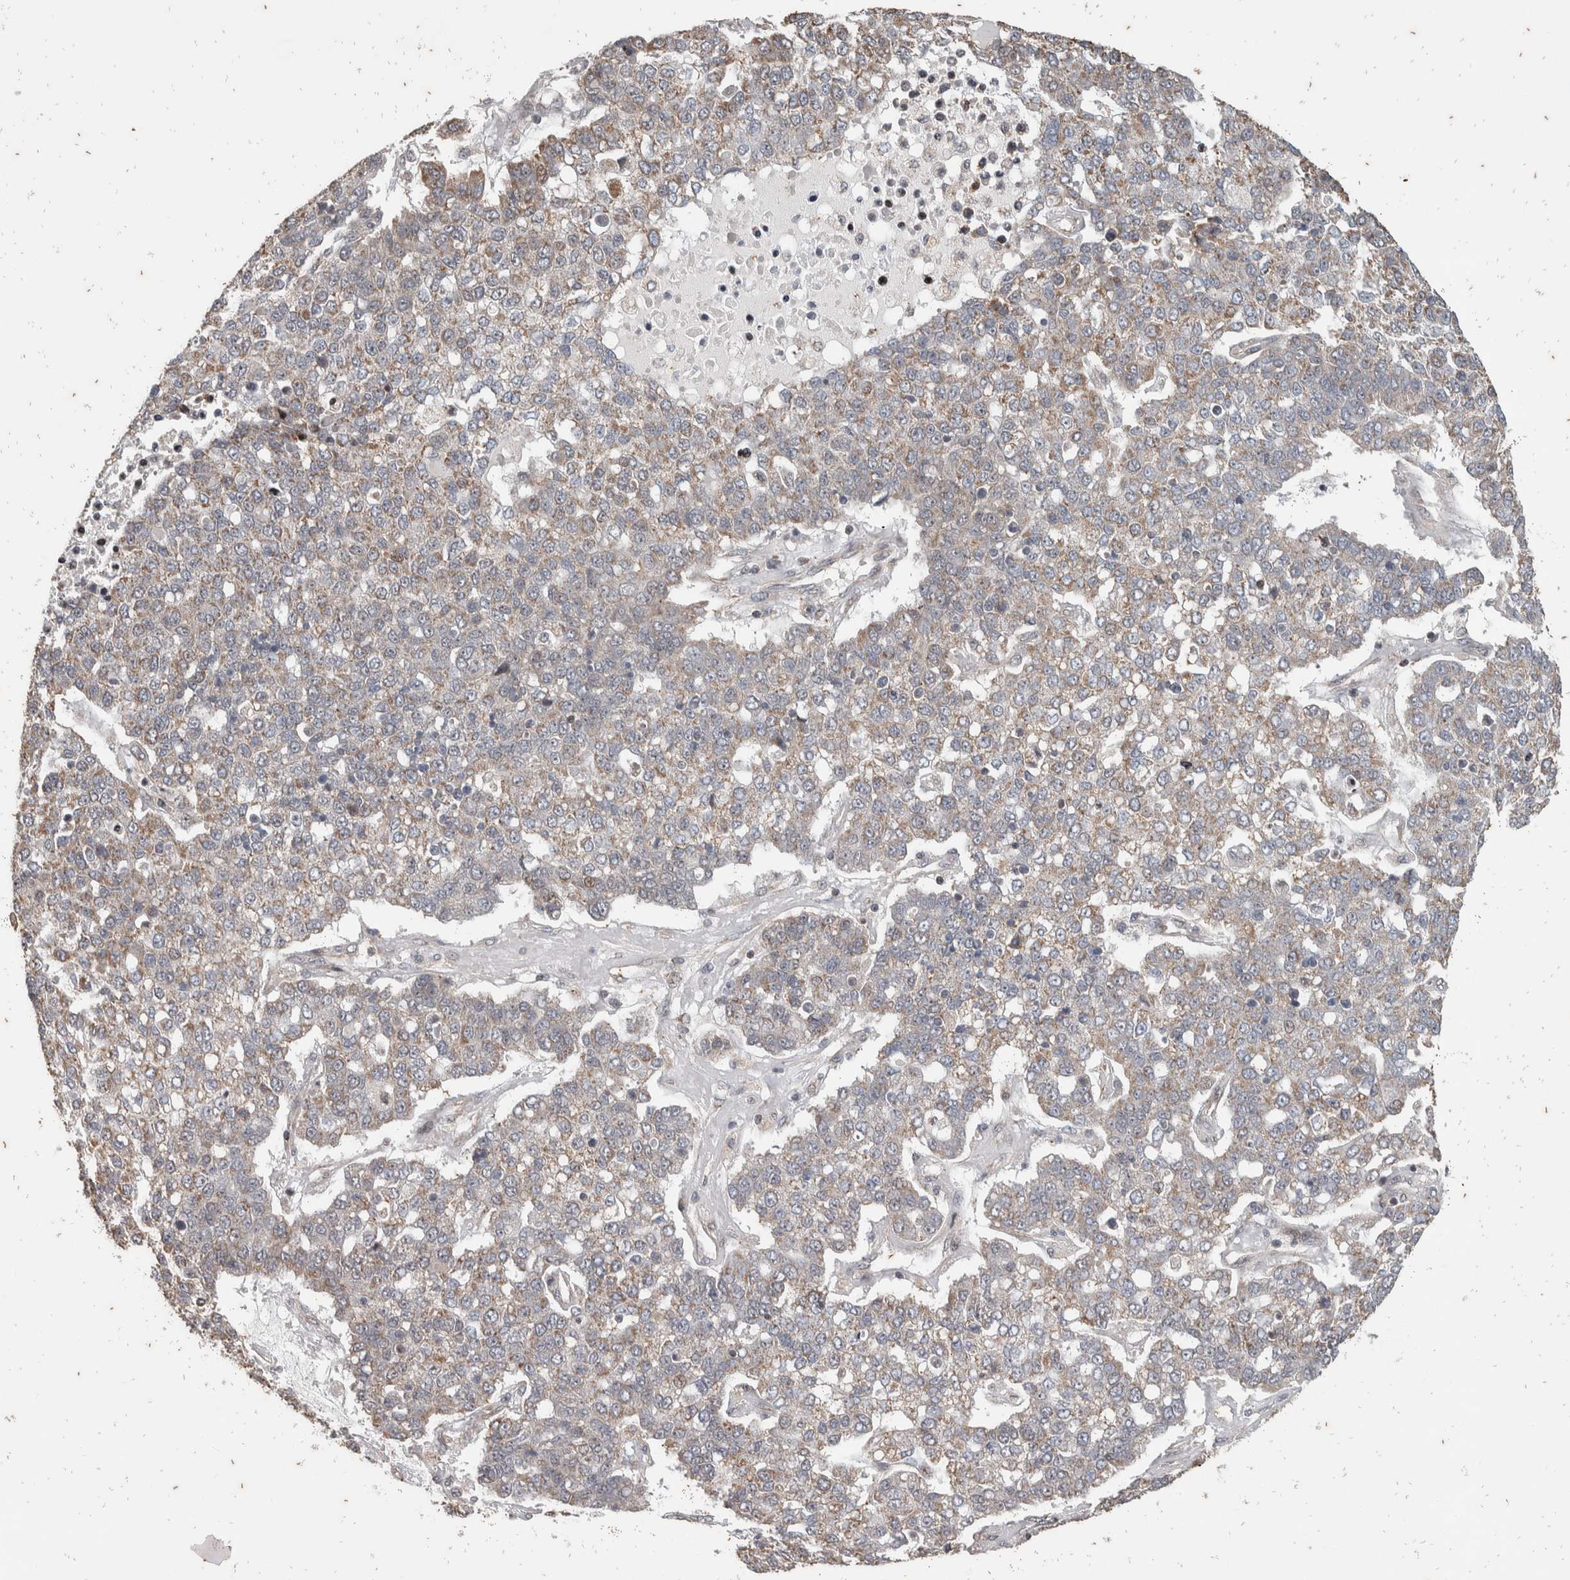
{"staining": {"intensity": "weak", "quantity": "25%-75%", "location": "cytoplasmic/membranous"}, "tissue": "pancreatic cancer", "cell_type": "Tumor cells", "image_type": "cancer", "snomed": [{"axis": "morphology", "description": "Adenocarcinoma, NOS"}, {"axis": "topography", "description": "Pancreas"}], "caption": "The histopathology image displays a brown stain indicating the presence of a protein in the cytoplasmic/membranous of tumor cells in pancreatic cancer. The staining is performed using DAB (3,3'-diaminobenzidine) brown chromogen to label protein expression. The nuclei are counter-stained blue using hematoxylin.", "gene": "ATXN7L1", "patient": {"sex": "female", "age": 61}}